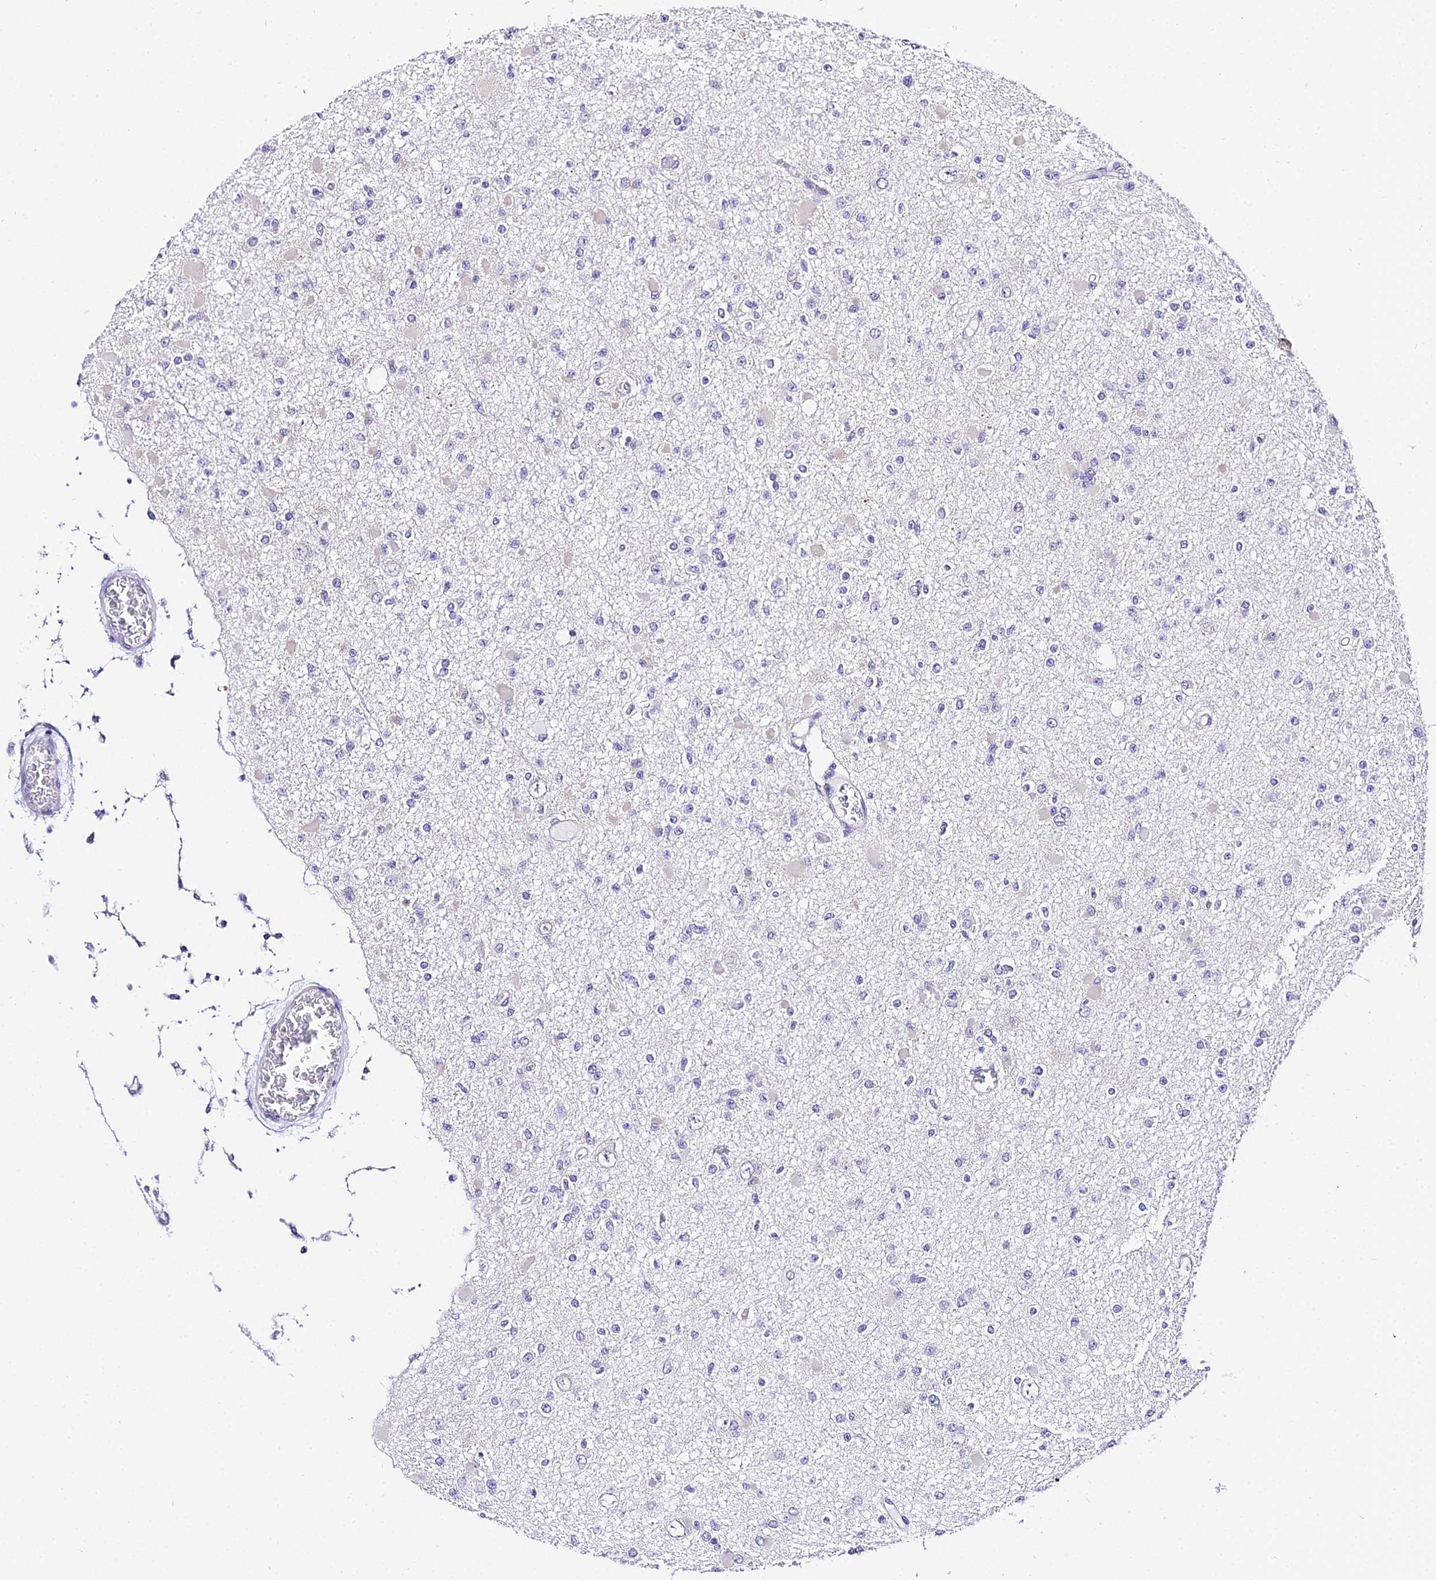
{"staining": {"intensity": "negative", "quantity": "none", "location": "none"}, "tissue": "glioma", "cell_type": "Tumor cells", "image_type": "cancer", "snomed": [{"axis": "morphology", "description": "Glioma, malignant, Low grade"}, {"axis": "topography", "description": "Brain"}], "caption": "This is an immunohistochemistry micrograph of glioma. There is no expression in tumor cells.", "gene": "POLR2I", "patient": {"sex": "female", "age": 22}}